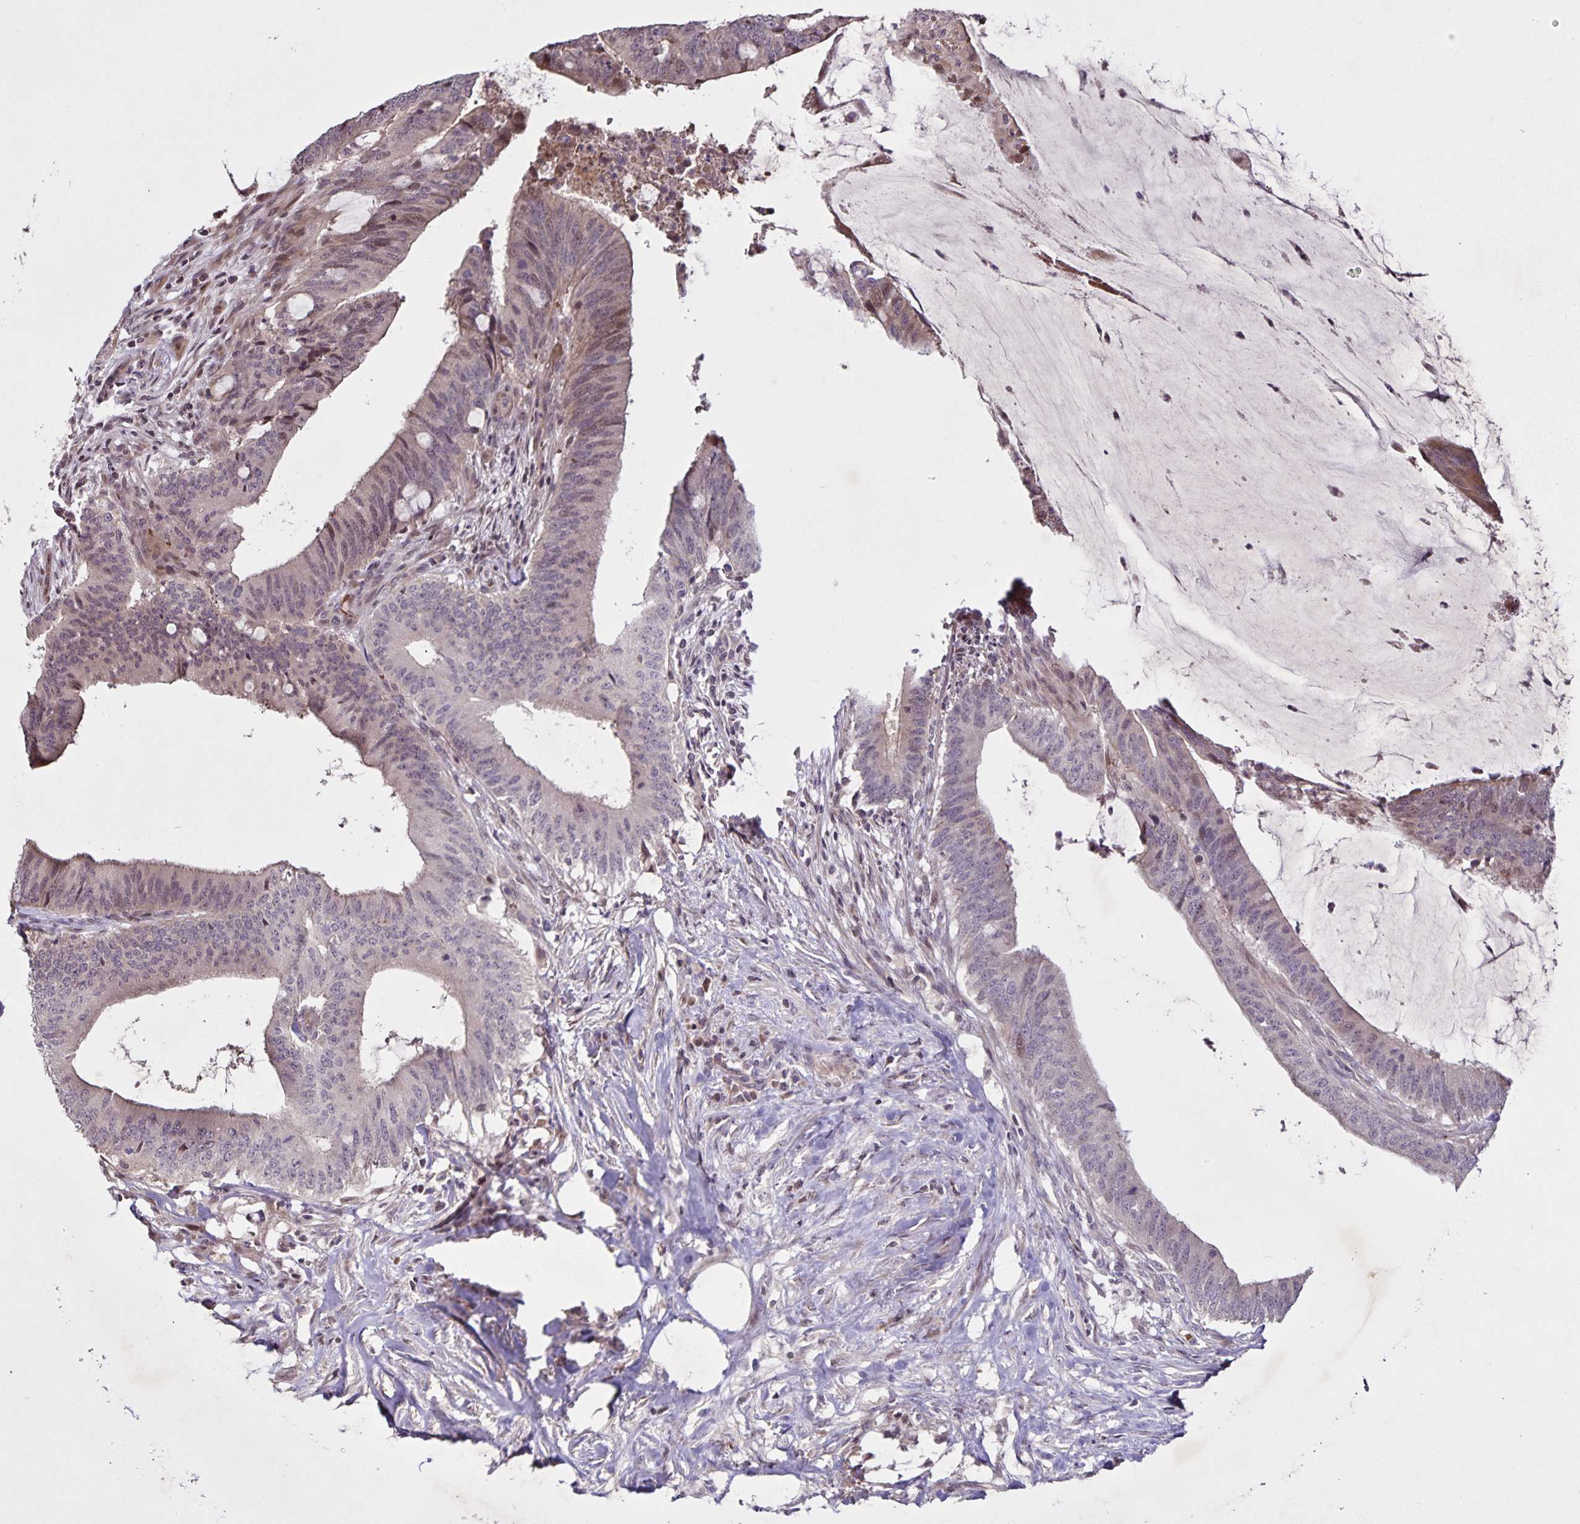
{"staining": {"intensity": "moderate", "quantity": "<25%", "location": "nuclear"}, "tissue": "colorectal cancer", "cell_type": "Tumor cells", "image_type": "cancer", "snomed": [{"axis": "morphology", "description": "Adenocarcinoma, NOS"}, {"axis": "topography", "description": "Colon"}], "caption": "Tumor cells reveal low levels of moderate nuclear positivity in about <25% of cells in adenocarcinoma (colorectal). (IHC, brightfield microscopy, high magnification).", "gene": "GDF2", "patient": {"sex": "female", "age": 43}}